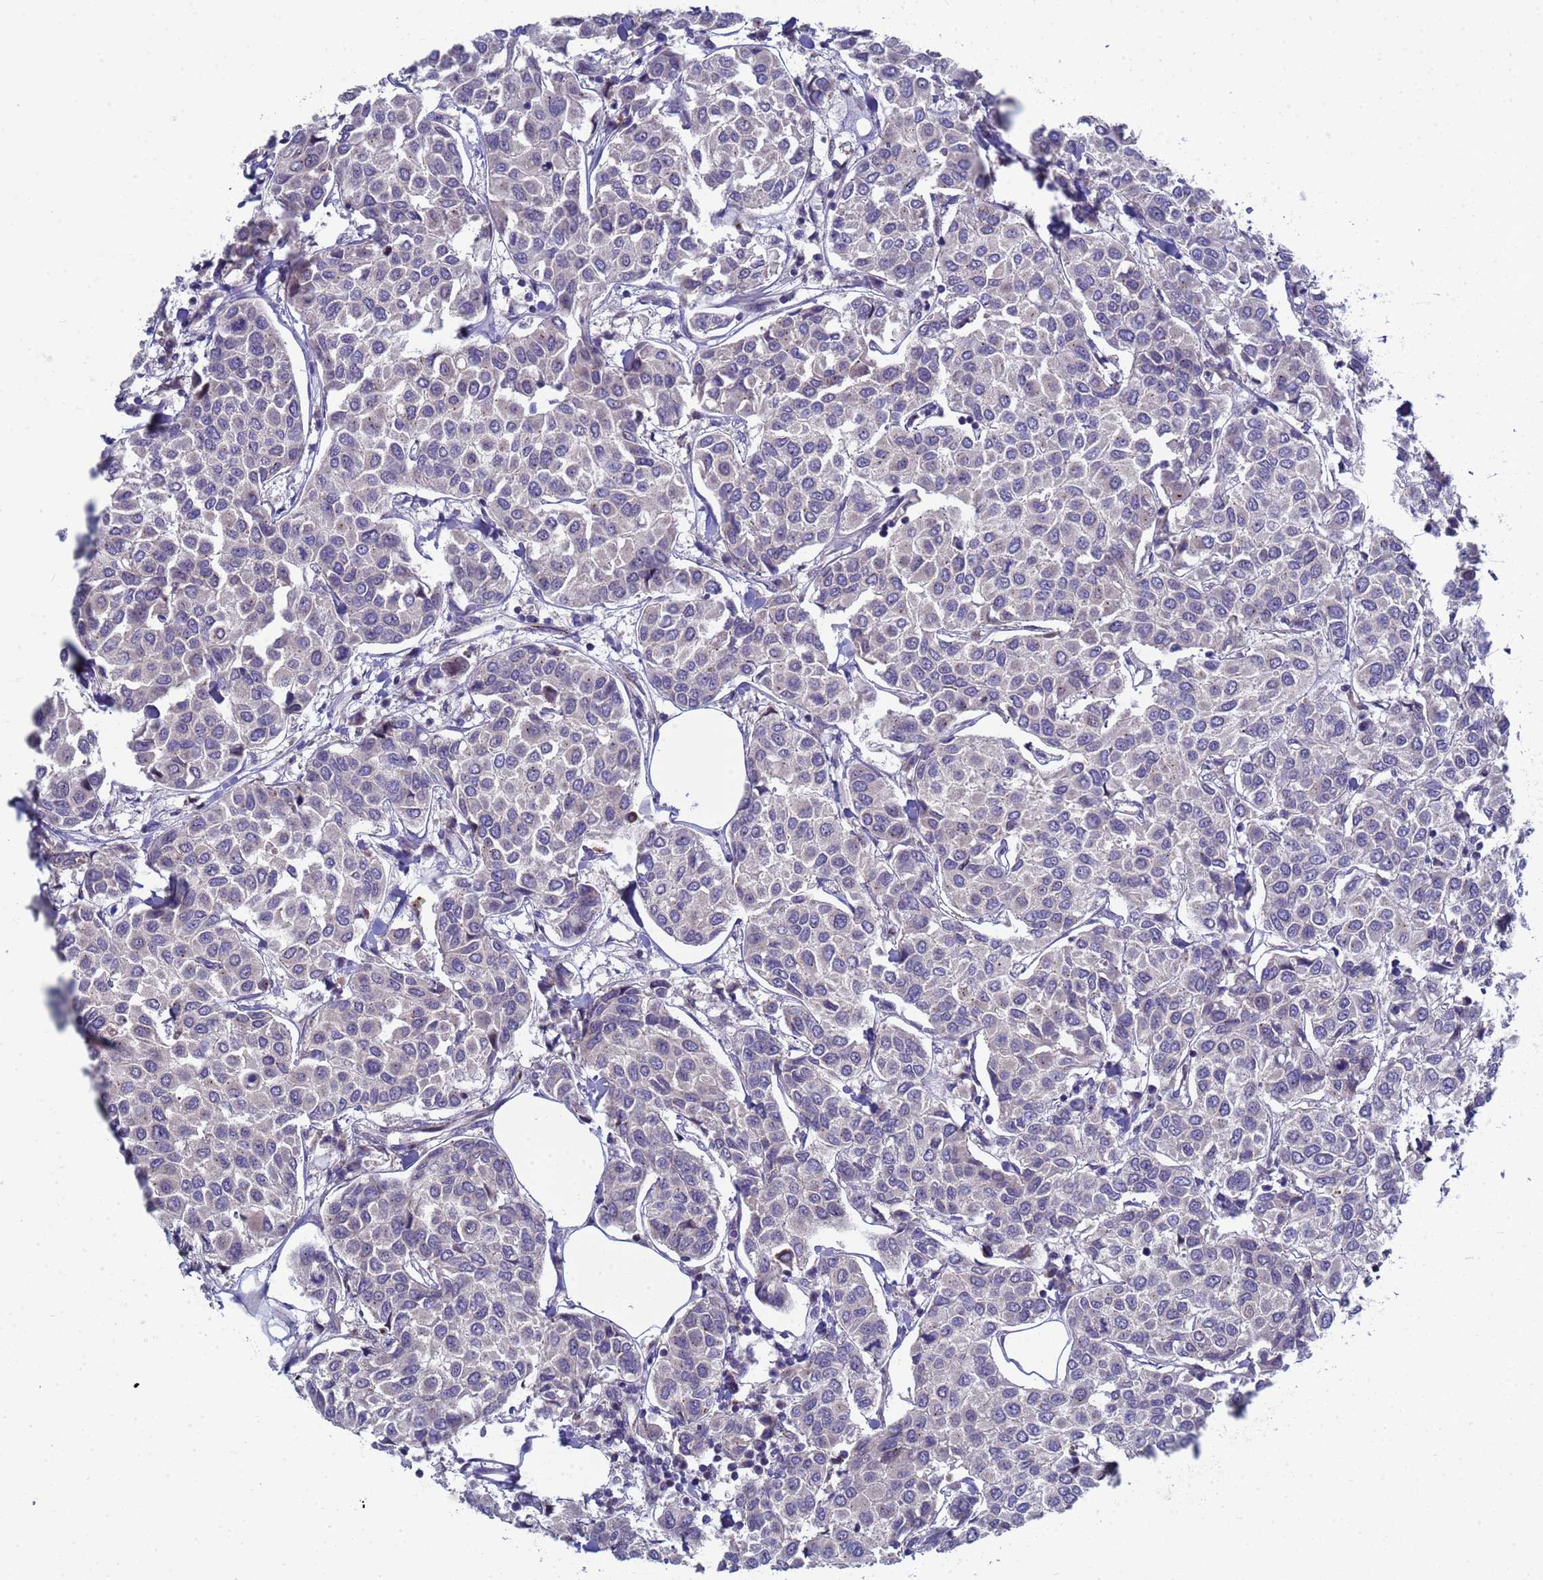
{"staining": {"intensity": "negative", "quantity": "none", "location": "none"}, "tissue": "breast cancer", "cell_type": "Tumor cells", "image_type": "cancer", "snomed": [{"axis": "morphology", "description": "Duct carcinoma"}, {"axis": "topography", "description": "Breast"}], "caption": "A high-resolution micrograph shows immunohistochemistry staining of breast cancer (invasive ductal carcinoma), which displays no significant staining in tumor cells.", "gene": "ENOSF1", "patient": {"sex": "female", "age": 55}}